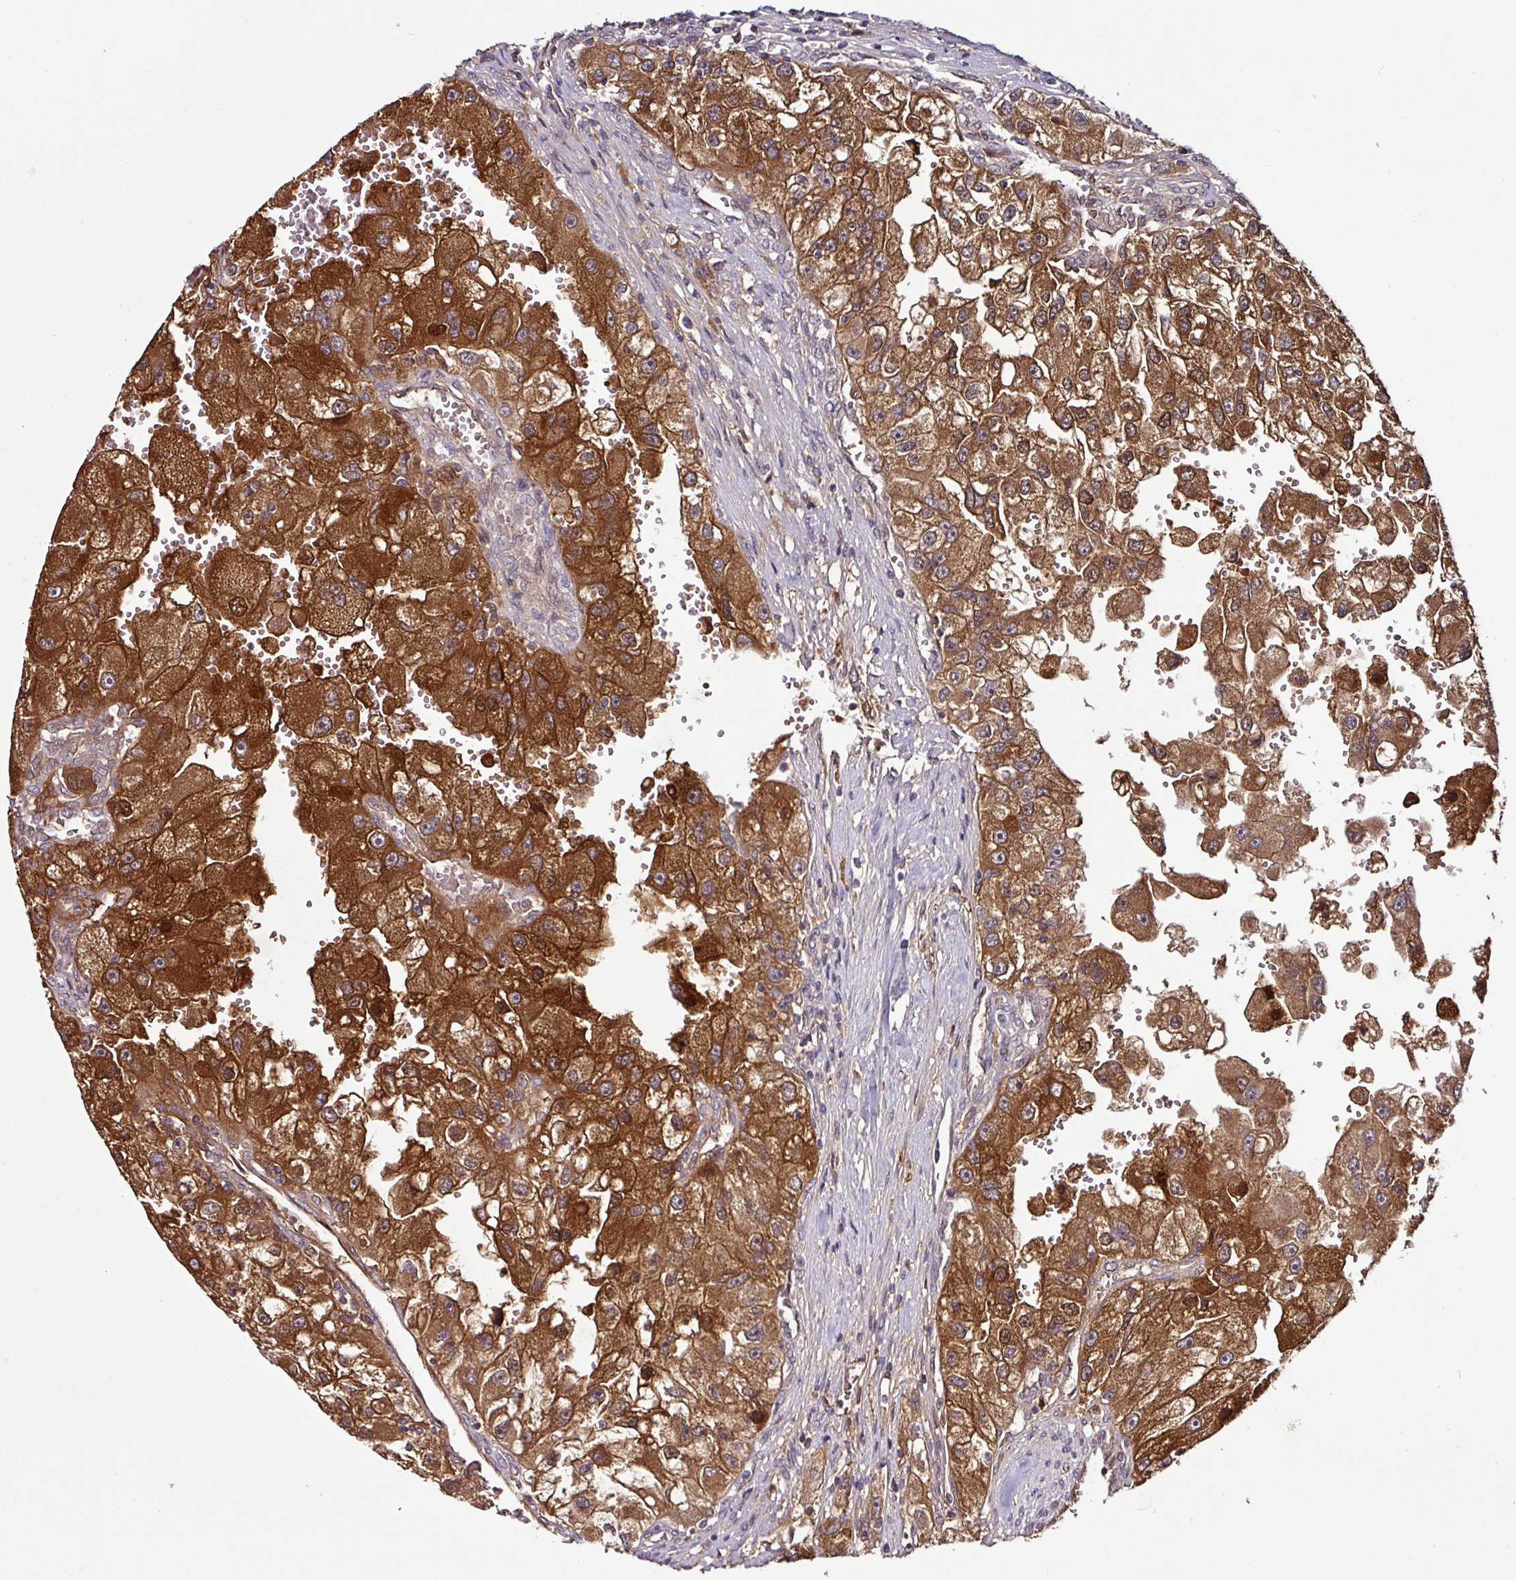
{"staining": {"intensity": "strong", "quantity": ">75%", "location": "cytoplasmic/membranous"}, "tissue": "renal cancer", "cell_type": "Tumor cells", "image_type": "cancer", "snomed": [{"axis": "morphology", "description": "Adenocarcinoma, NOS"}, {"axis": "topography", "description": "Kidney"}], "caption": "Brown immunohistochemical staining in human renal cancer demonstrates strong cytoplasmic/membranous positivity in about >75% of tumor cells. (DAB IHC with brightfield microscopy, high magnification).", "gene": "GNPDA1", "patient": {"sex": "male", "age": 63}}